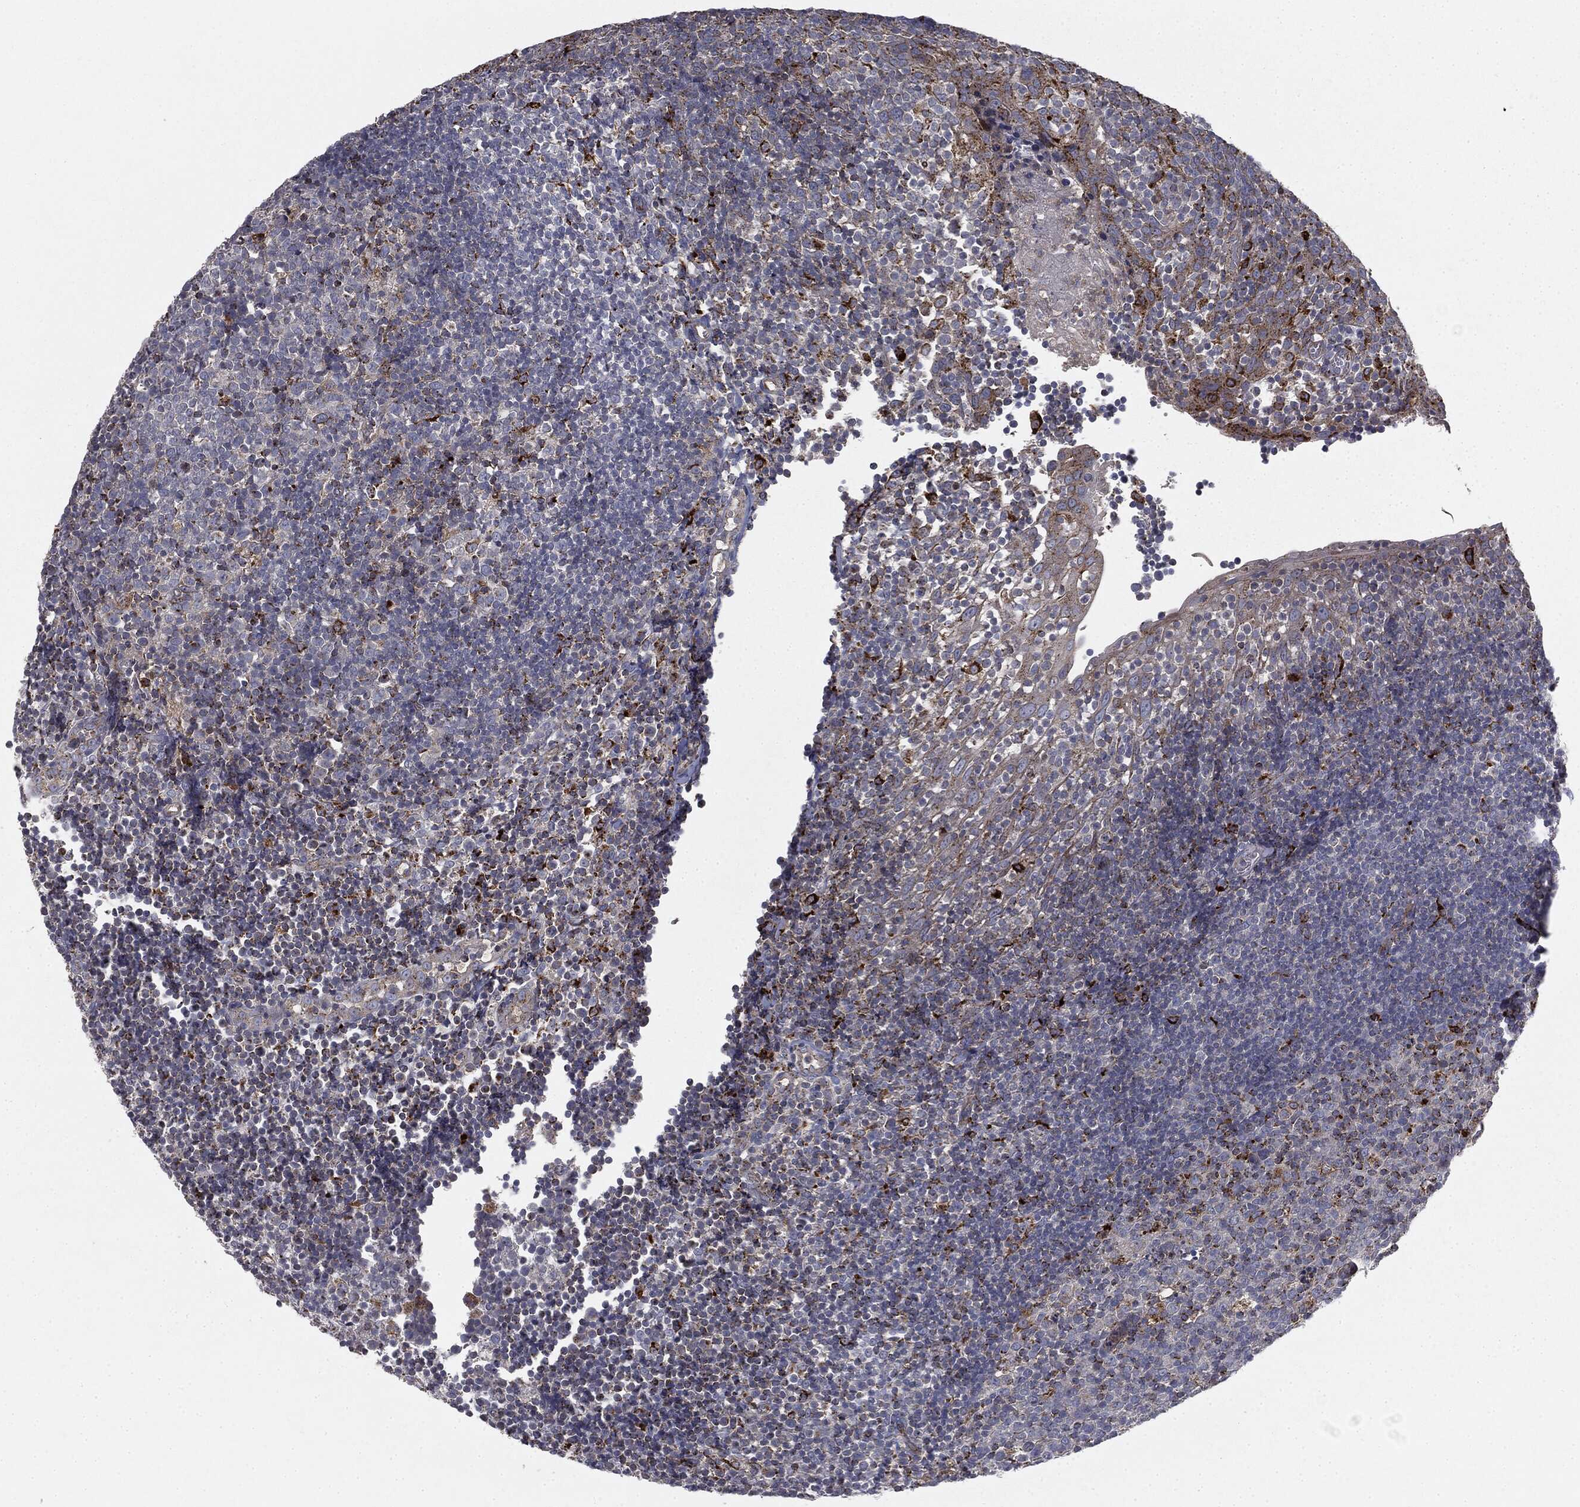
{"staining": {"intensity": "strong", "quantity": "<25%", "location": "cytoplasmic/membranous"}, "tissue": "tonsil", "cell_type": "Germinal center cells", "image_type": "normal", "snomed": [{"axis": "morphology", "description": "Normal tissue, NOS"}, {"axis": "topography", "description": "Tonsil"}], "caption": "IHC of unremarkable tonsil displays medium levels of strong cytoplasmic/membranous positivity in about <25% of germinal center cells.", "gene": "CTSA", "patient": {"sex": "female", "age": 5}}